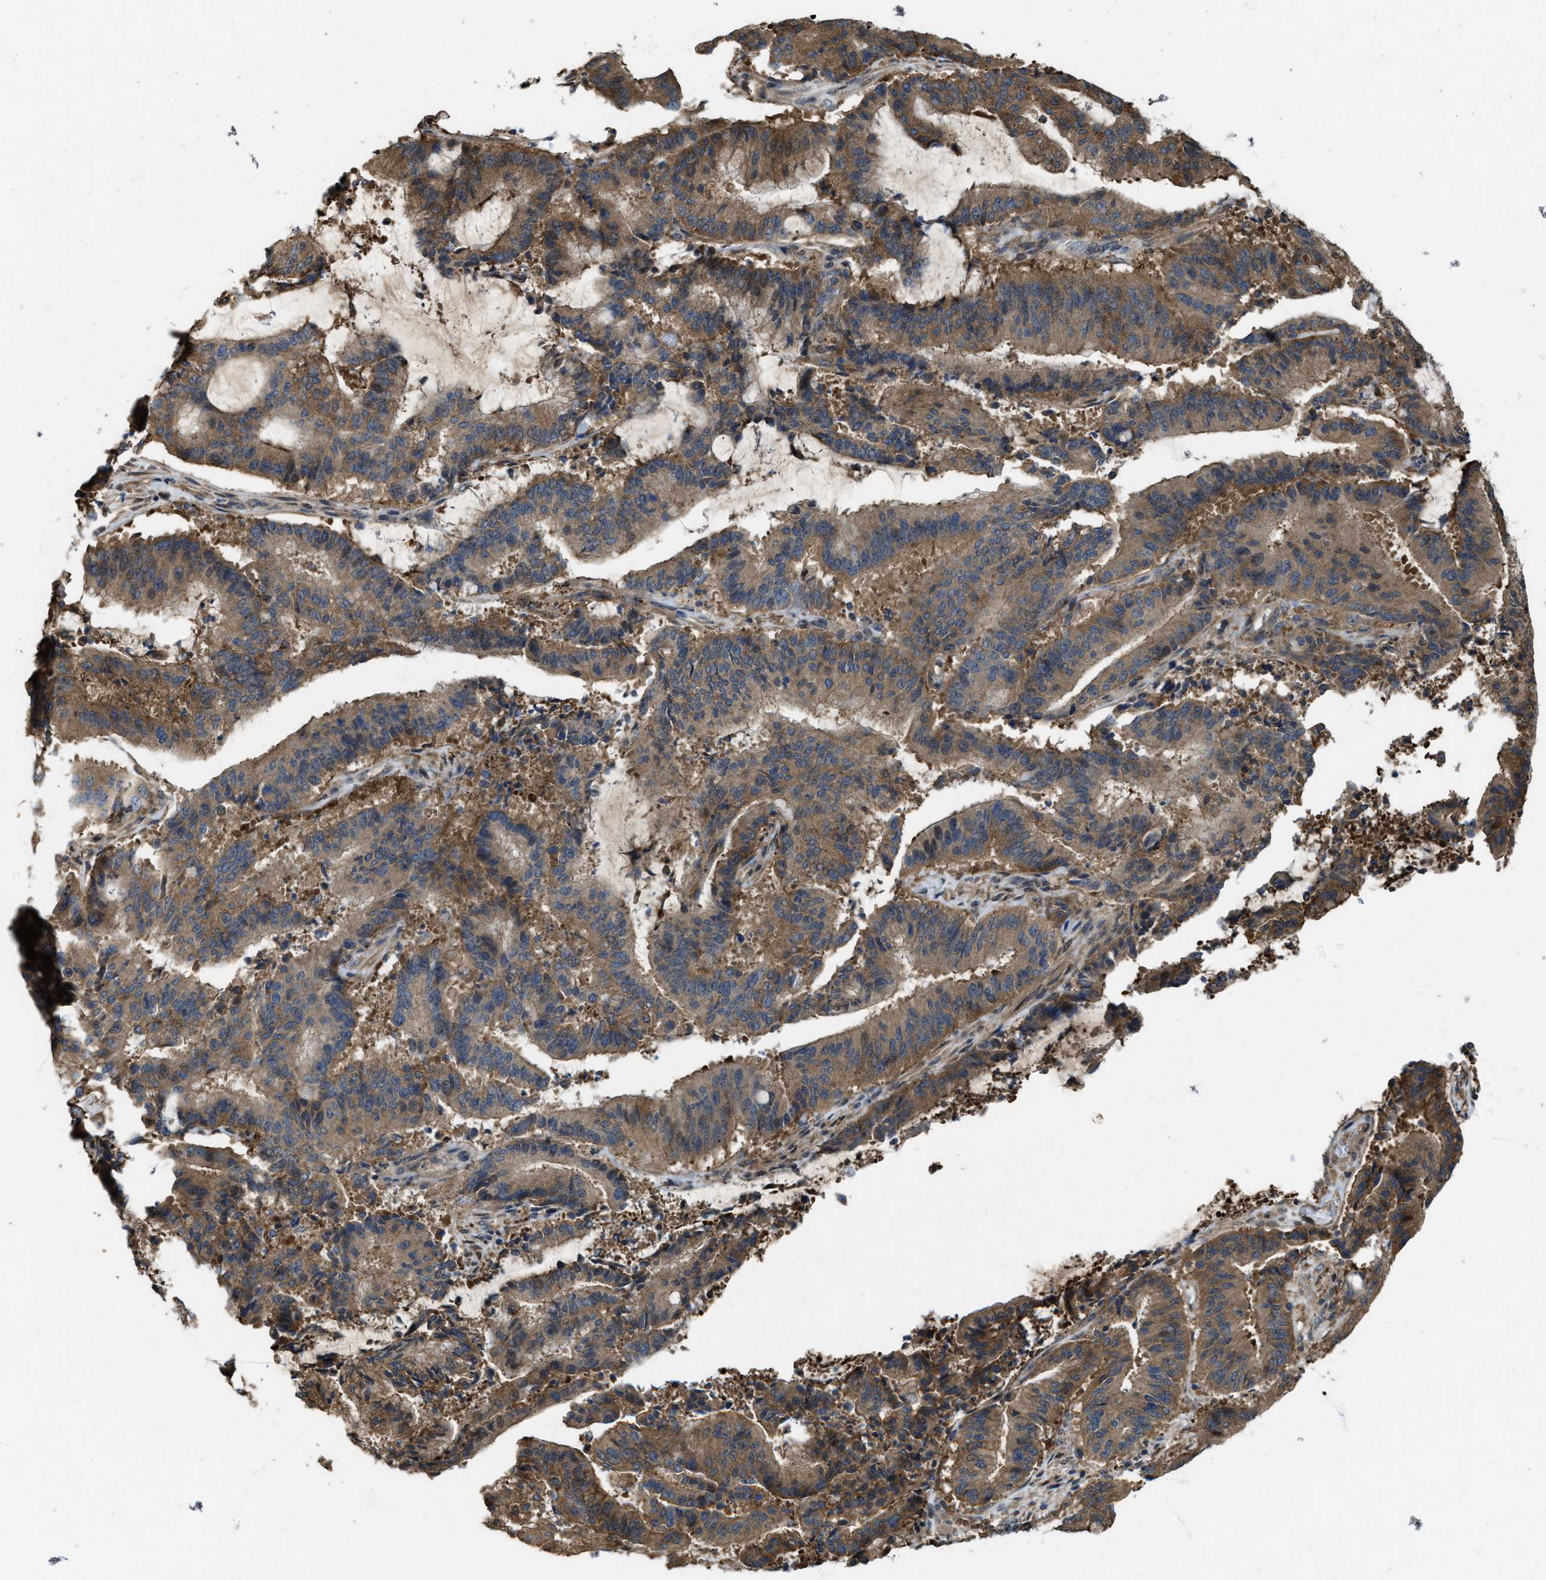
{"staining": {"intensity": "moderate", "quantity": ">75%", "location": "cytoplasmic/membranous"}, "tissue": "liver cancer", "cell_type": "Tumor cells", "image_type": "cancer", "snomed": [{"axis": "morphology", "description": "Normal tissue, NOS"}, {"axis": "morphology", "description": "Cholangiocarcinoma"}, {"axis": "topography", "description": "Liver"}, {"axis": "topography", "description": "Peripheral nerve tissue"}], "caption": "High-power microscopy captured an immunohistochemistry (IHC) photomicrograph of cholangiocarcinoma (liver), revealing moderate cytoplasmic/membranous positivity in approximately >75% of tumor cells.", "gene": "PDP2", "patient": {"sex": "female", "age": 73}}